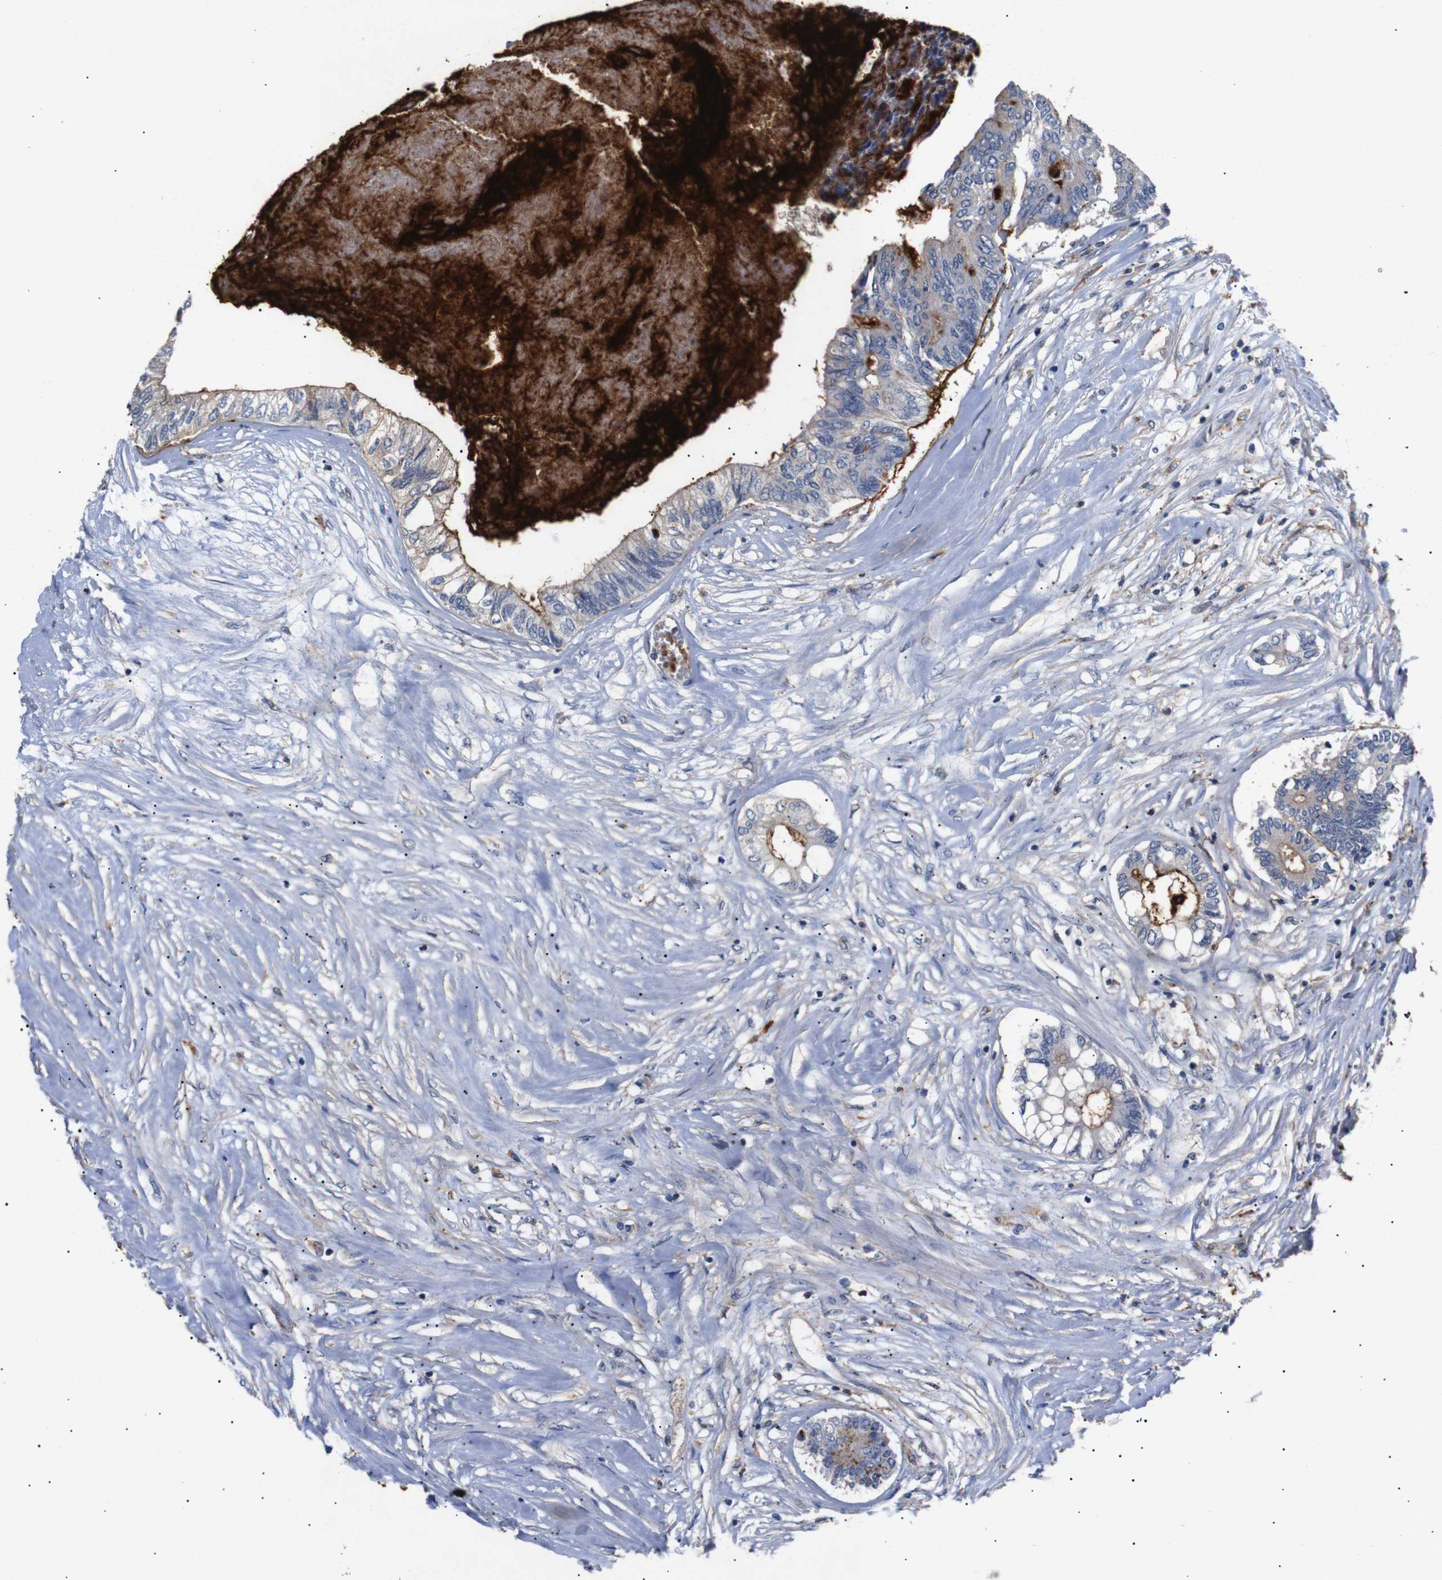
{"staining": {"intensity": "moderate", "quantity": "25%-75%", "location": "cytoplasmic/membranous"}, "tissue": "colorectal cancer", "cell_type": "Tumor cells", "image_type": "cancer", "snomed": [{"axis": "morphology", "description": "Adenocarcinoma, NOS"}, {"axis": "topography", "description": "Rectum"}], "caption": "Adenocarcinoma (colorectal) tissue reveals moderate cytoplasmic/membranous staining in approximately 25%-75% of tumor cells (DAB = brown stain, brightfield microscopy at high magnification).", "gene": "SDCBP", "patient": {"sex": "male", "age": 63}}